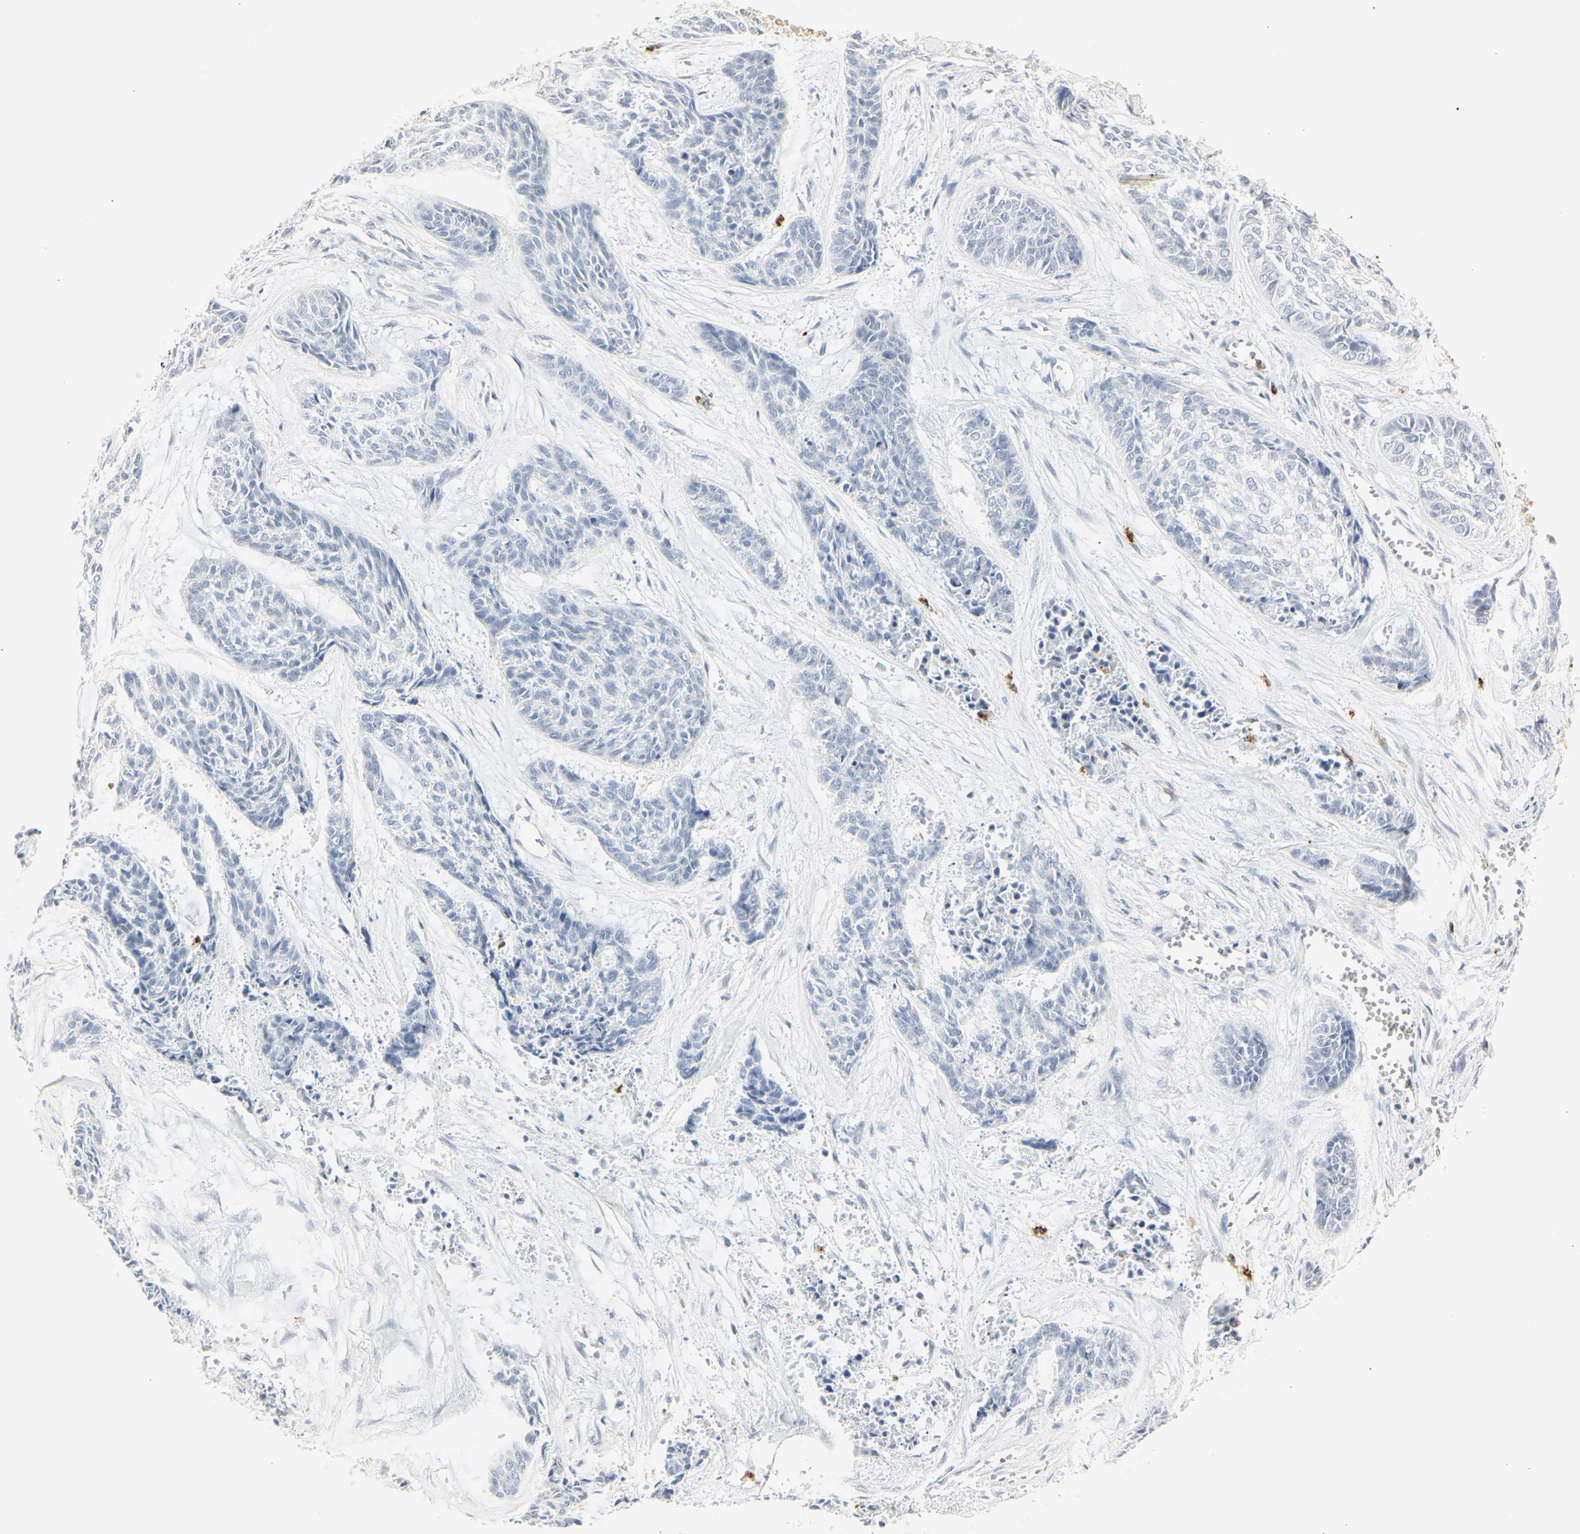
{"staining": {"intensity": "negative", "quantity": "none", "location": "none"}, "tissue": "skin cancer", "cell_type": "Tumor cells", "image_type": "cancer", "snomed": [{"axis": "morphology", "description": "Basal cell carcinoma"}, {"axis": "topography", "description": "Skin"}], "caption": "Tumor cells are negative for brown protein staining in skin cancer. Brightfield microscopy of immunohistochemistry stained with DAB (brown) and hematoxylin (blue), captured at high magnification.", "gene": "MPO", "patient": {"sex": "female", "age": 64}}